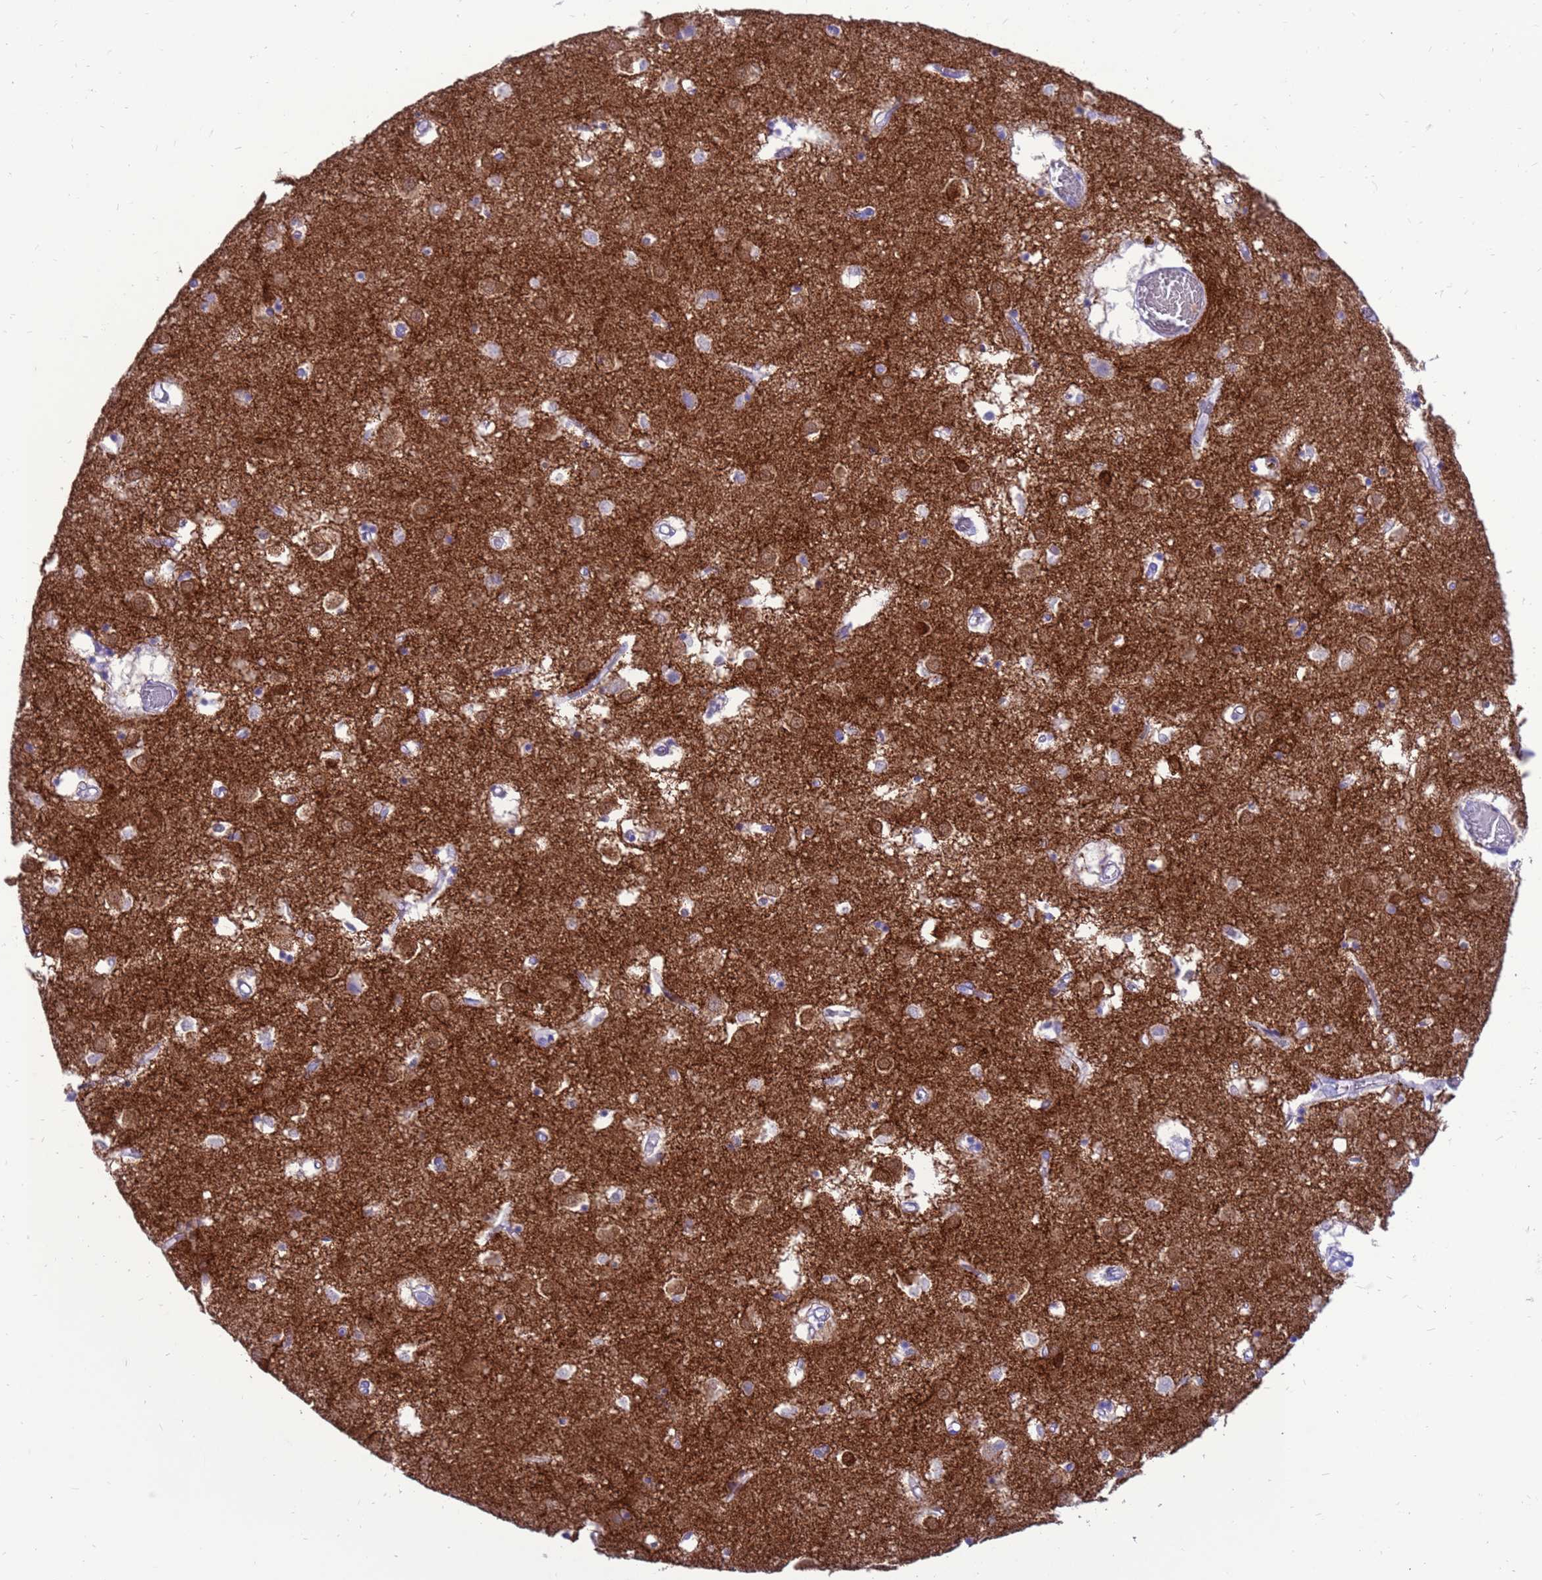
{"staining": {"intensity": "negative", "quantity": "none", "location": "none"}, "tissue": "caudate", "cell_type": "Glial cells", "image_type": "normal", "snomed": [{"axis": "morphology", "description": "Normal tissue, NOS"}, {"axis": "topography", "description": "Lateral ventricle wall"}], "caption": "IHC histopathology image of normal human caudate stained for a protein (brown), which exhibits no expression in glial cells. (Stains: DAB (3,3'-diaminobenzidine) IHC with hematoxylin counter stain, Microscopy: brightfield microscopy at high magnification).", "gene": "PDE10A", "patient": {"sex": "male", "age": 70}}